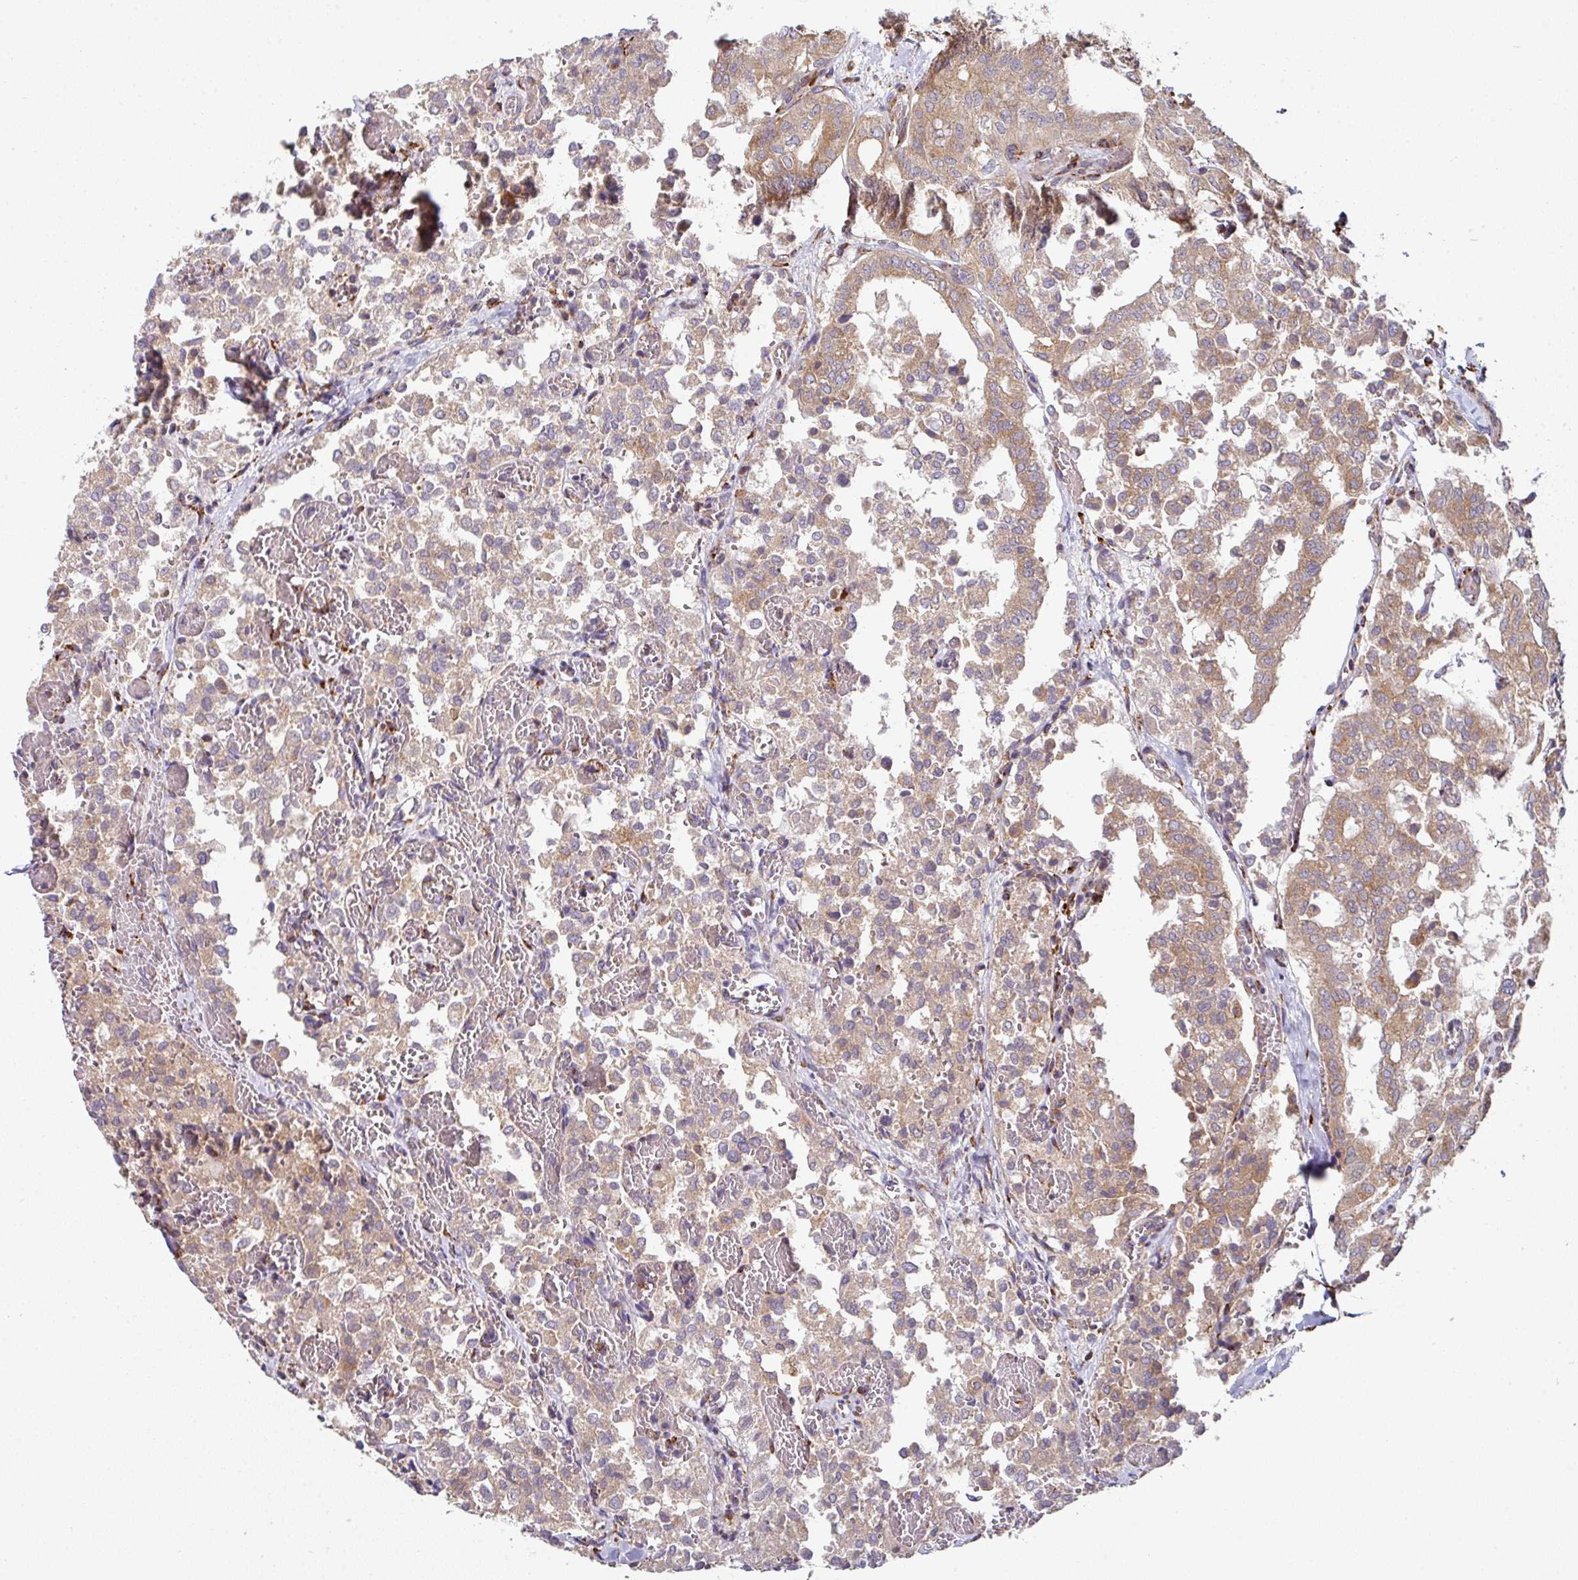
{"staining": {"intensity": "moderate", "quantity": "25%-75%", "location": "cytoplasmic/membranous"}, "tissue": "thyroid cancer", "cell_type": "Tumor cells", "image_type": "cancer", "snomed": [{"axis": "morphology", "description": "Follicular adenoma carcinoma, NOS"}, {"axis": "topography", "description": "Thyroid gland"}], "caption": "Thyroid cancer (follicular adenoma carcinoma) stained with a protein marker displays moderate staining in tumor cells.", "gene": "ZNF268", "patient": {"sex": "male", "age": 75}}